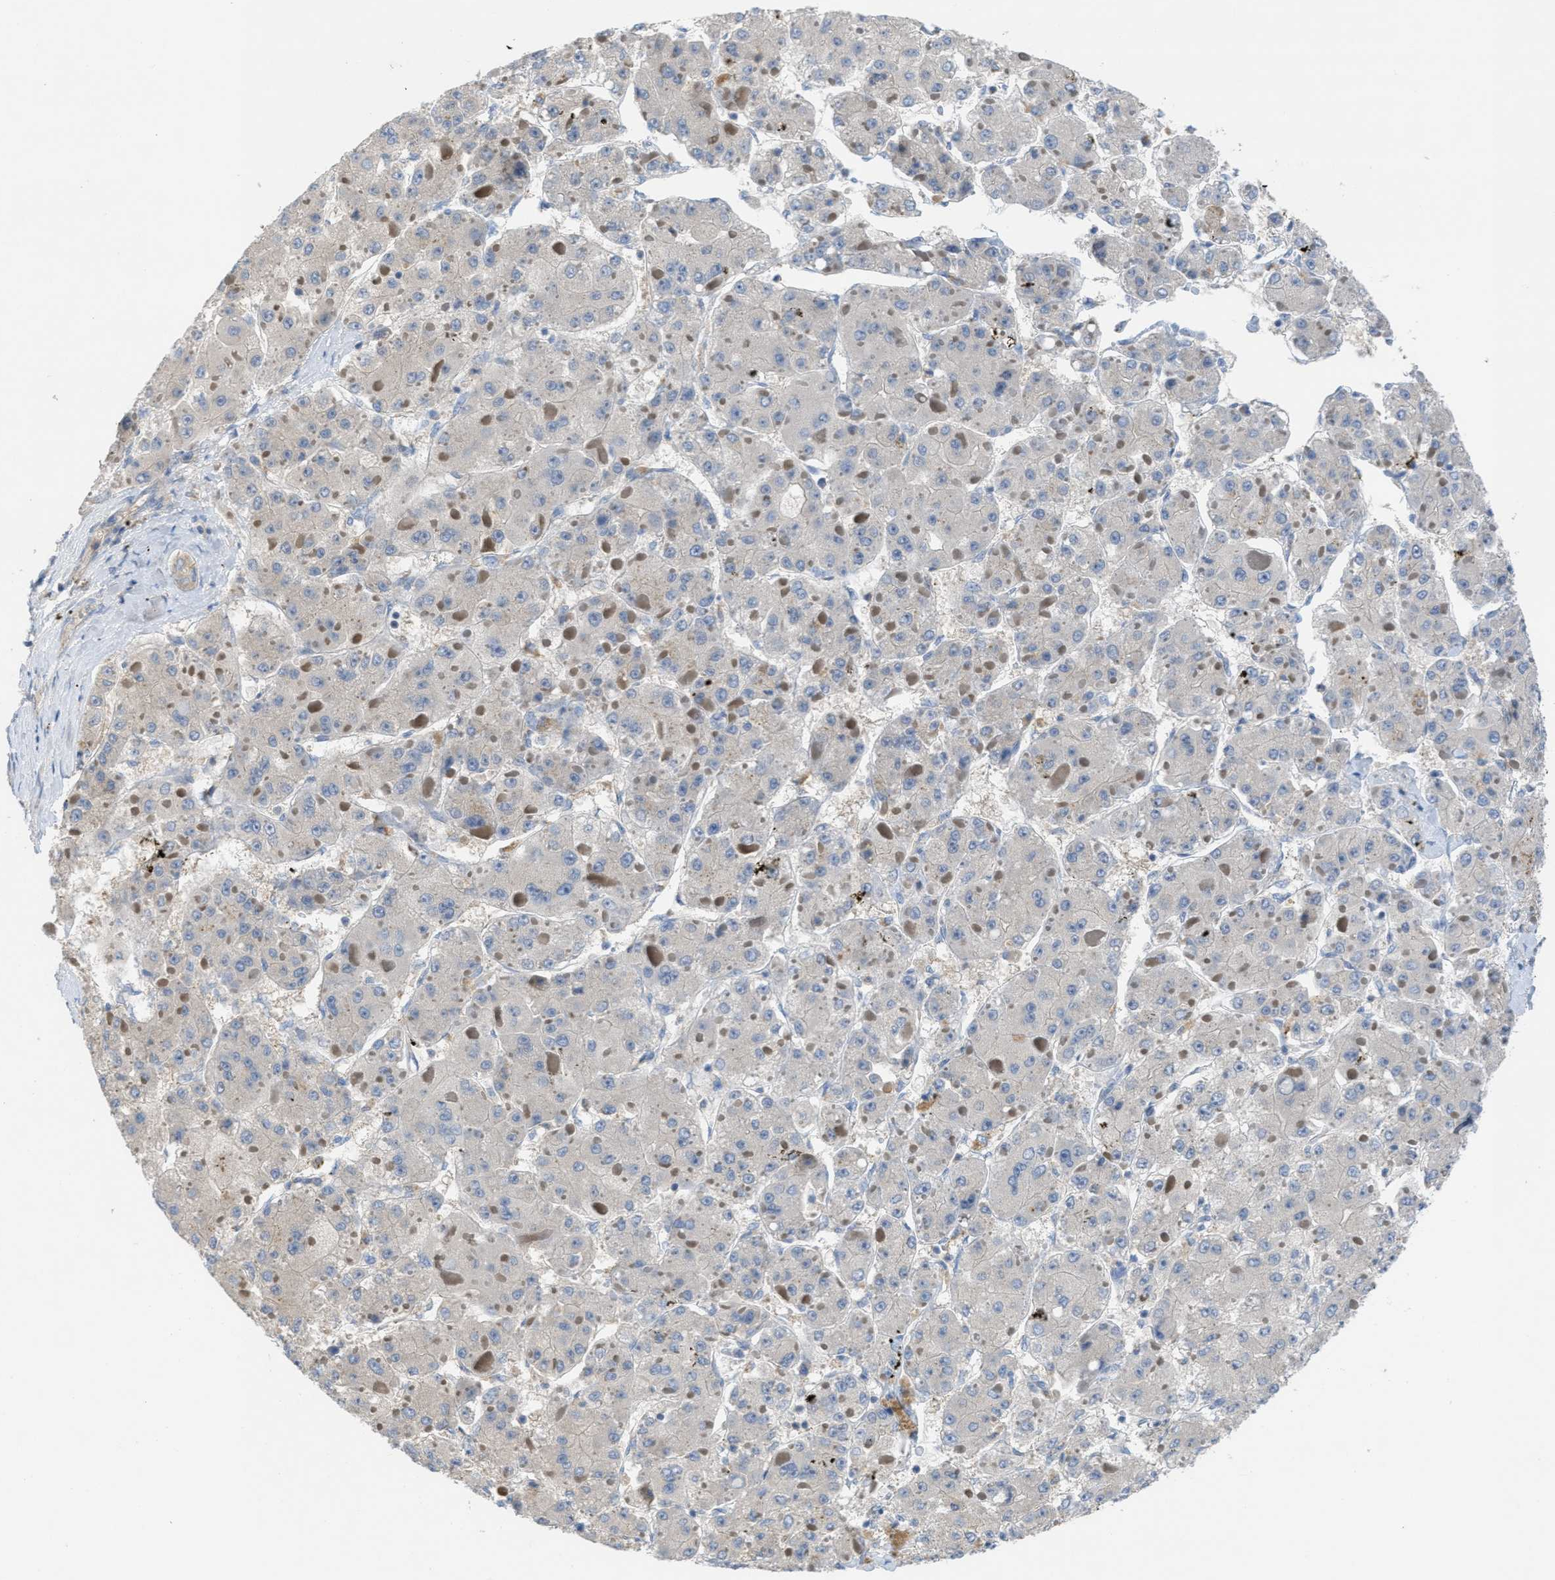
{"staining": {"intensity": "negative", "quantity": "none", "location": "none"}, "tissue": "liver cancer", "cell_type": "Tumor cells", "image_type": "cancer", "snomed": [{"axis": "morphology", "description": "Carcinoma, Hepatocellular, NOS"}, {"axis": "topography", "description": "Liver"}], "caption": "Tumor cells are negative for protein expression in human liver cancer.", "gene": "UBA5", "patient": {"sex": "female", "age": 73}}